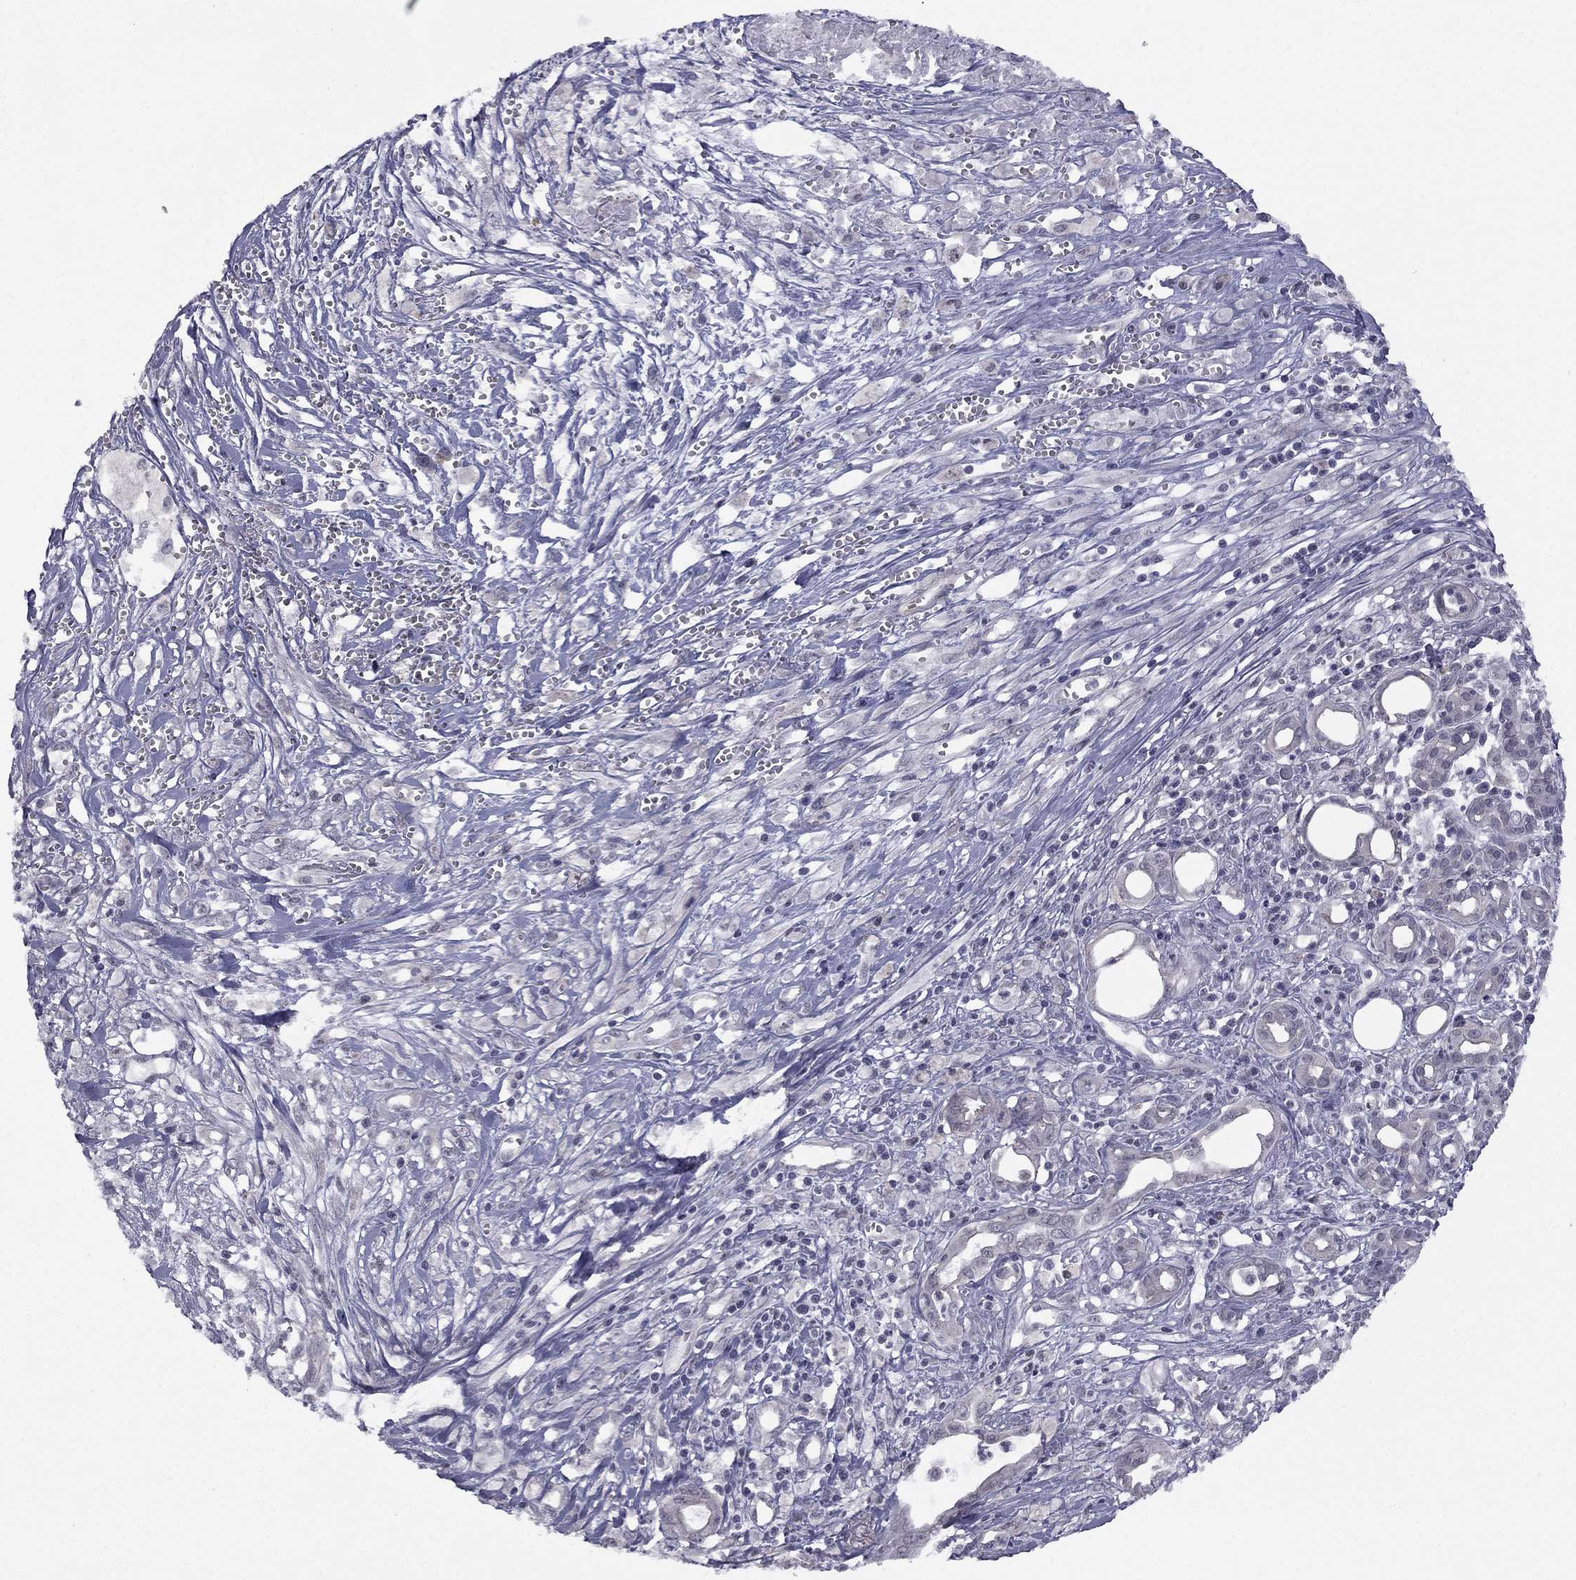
{"staining": {"intensity": "negative", "quantity": "none", "location": "none"}, "tissue": "pancreatic cancer", "cell_type": "Tumor cells", "image_type": "cancer", "snomed": [{"axis": "morphology", "description": "Adenocarcinoma, NOS"}, {"axis": "topography", "description": "Pancreas"}], "caption": "The photomicrograph displays no significant expression in tumor cells of pancreatic cancer. (IHC, brightfield microscopy, high magnification).", "gene": "ACTRT2", "patient": {"sex": "male", "age": 71}}